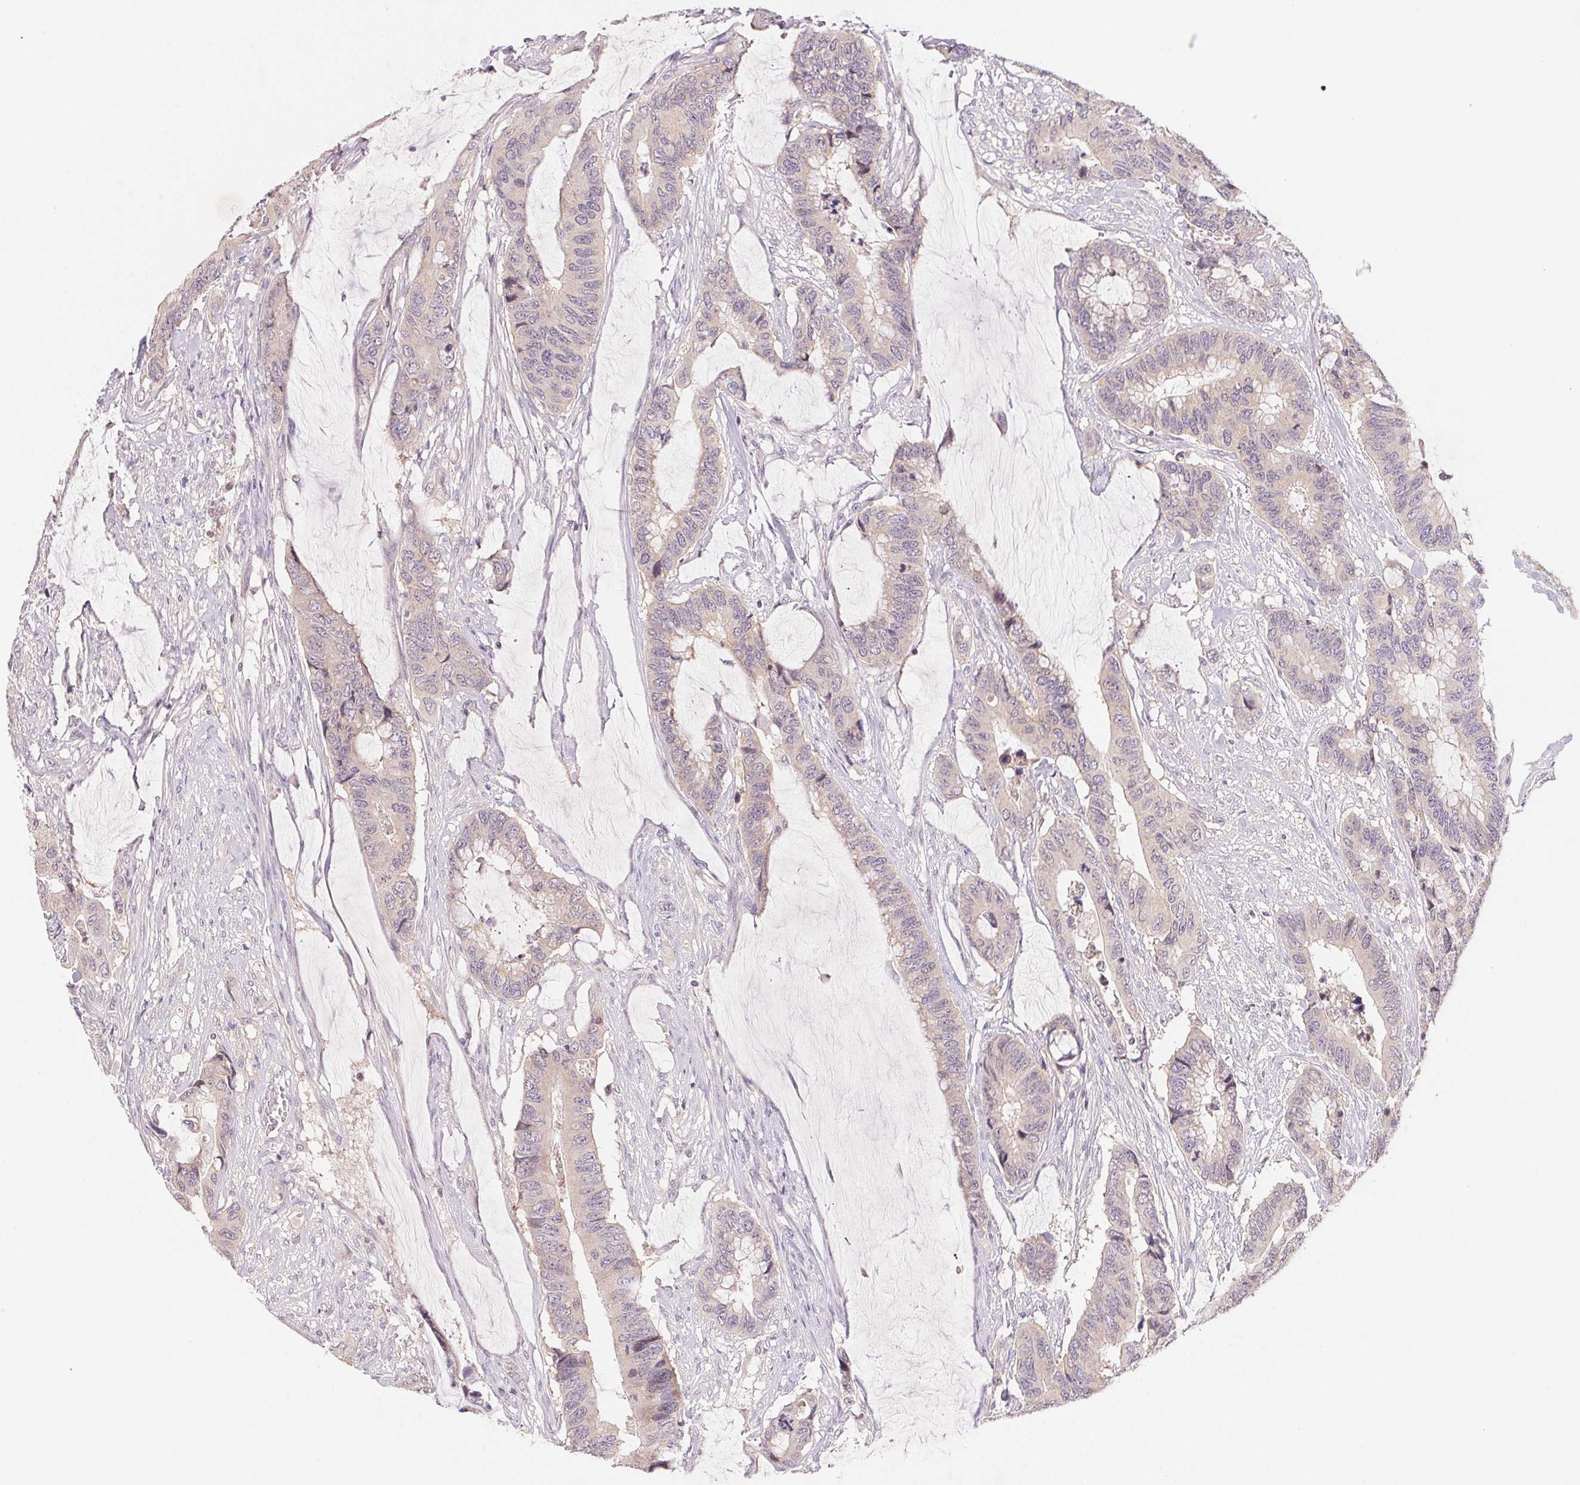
{"staining": {"intensity": "negative", "quantity": "none", "location": "none"}, "tissue": "colorectal cancer", "cell_type": "Tumor cells", "image_type": "cancer", "snomed": [{"axis": "morphology", "description": "Adenocarcinoma, NOS"}, {"axis": "topography", "description": "Rectum"}], "caption": "Tumor cells show no significant positivity in colorectal cancer. Brightfield microscopy of IHC stained with DAB (brown) and hematoxylin (blue), captured at high magnification.", "gene": "BNIP5", "patient": {"sex": "female", "age": 59}}